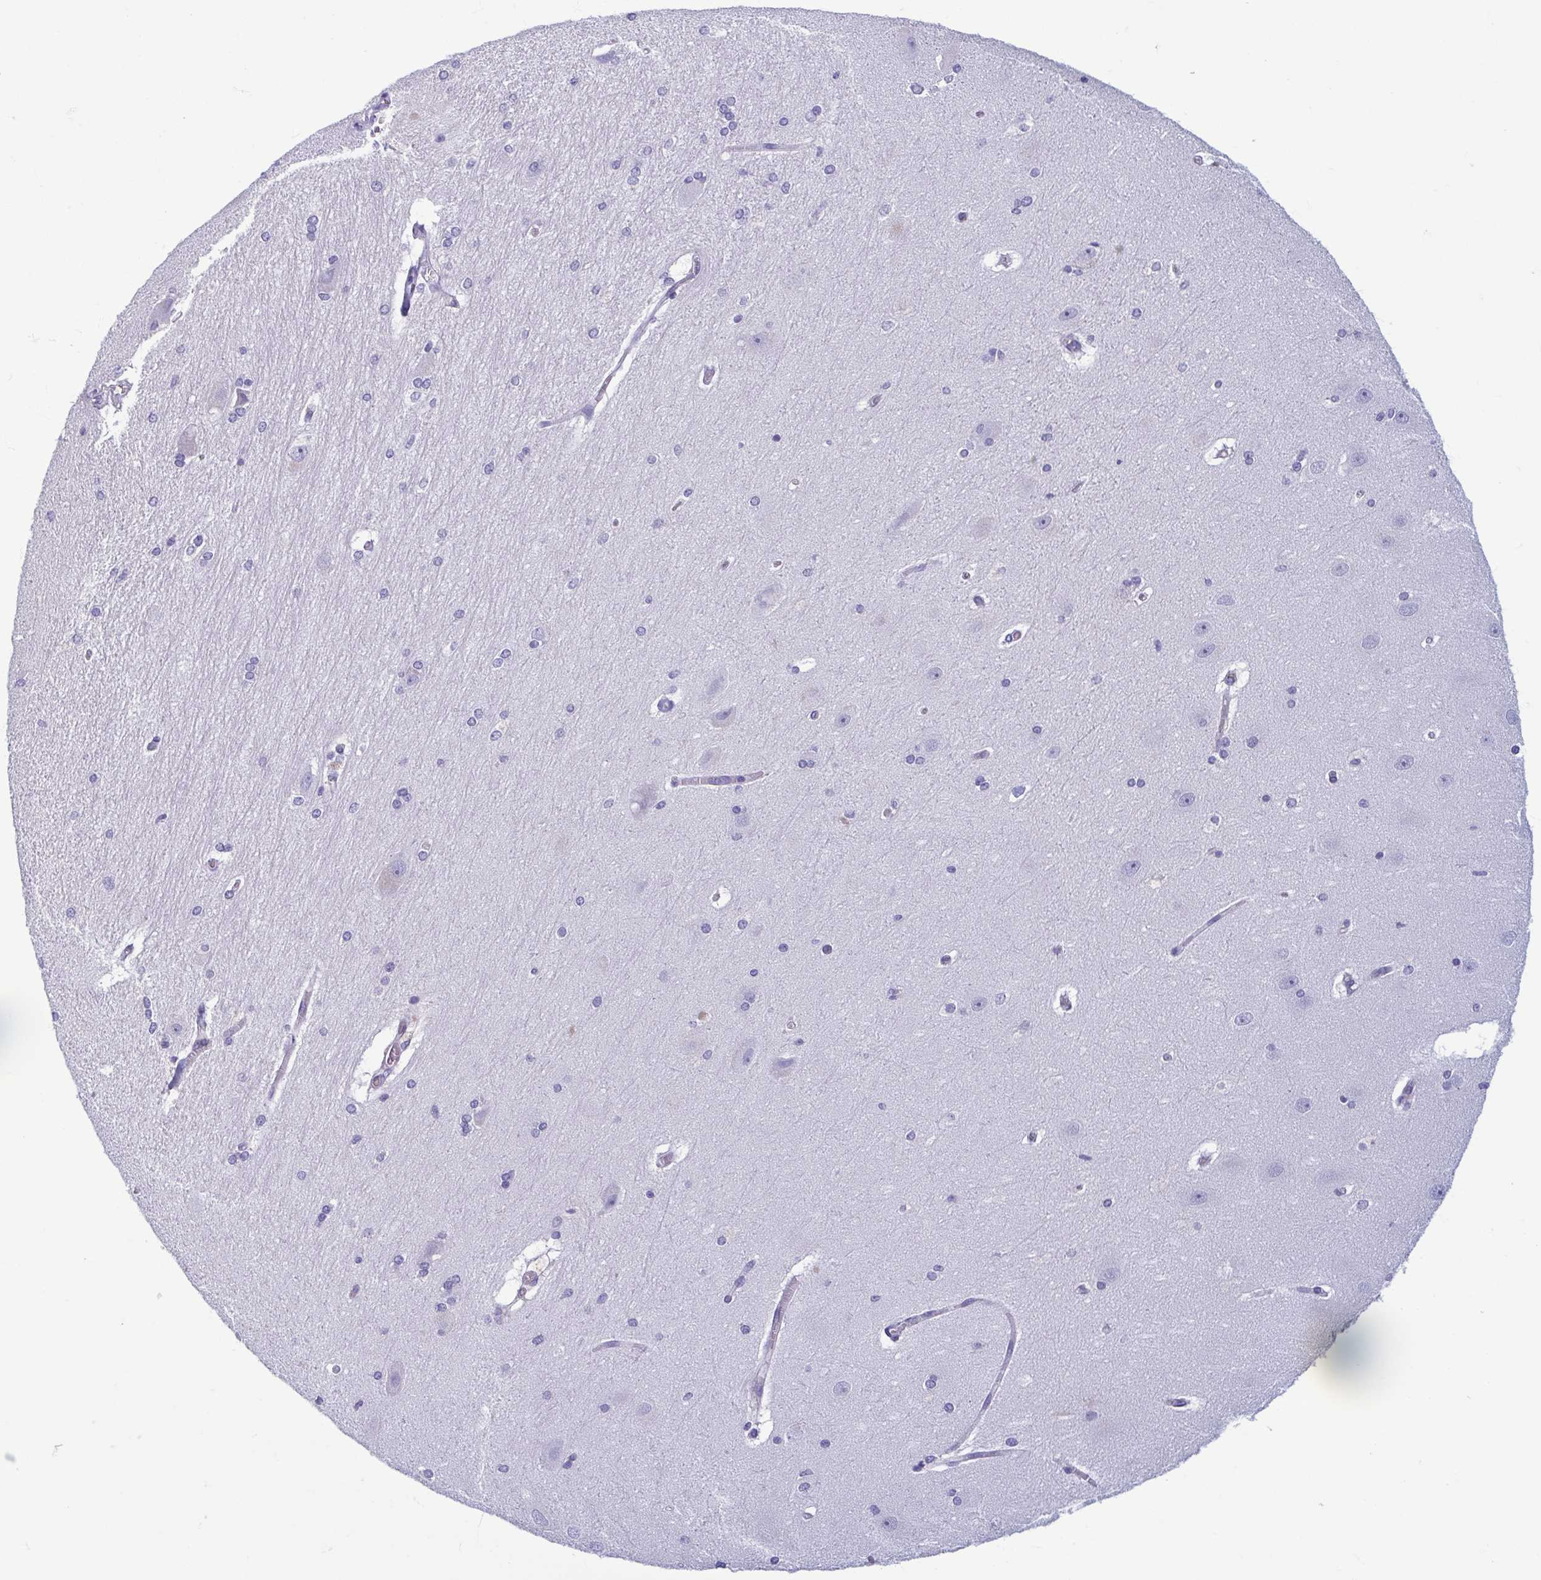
{"staining": {"intensity": "negative", "quantity": "none", "location": "none"}, "tissue": "hippocampus", "cell_type": "Glial cells", "image_type": "normal", "snomed": [{"axis": "morphology", "description": "Normal tissue, NOS"}, {"axis": "topography", "description": "Cerebral cortex"}, {"axis": "topography", "description": "Hippocampus"}], "caption": "Photomicrograph shows no significant protein expression in glial cells of benign hippocampus.", "gene": "MORC4", "patient": {"sex": "female", "age": 19}}